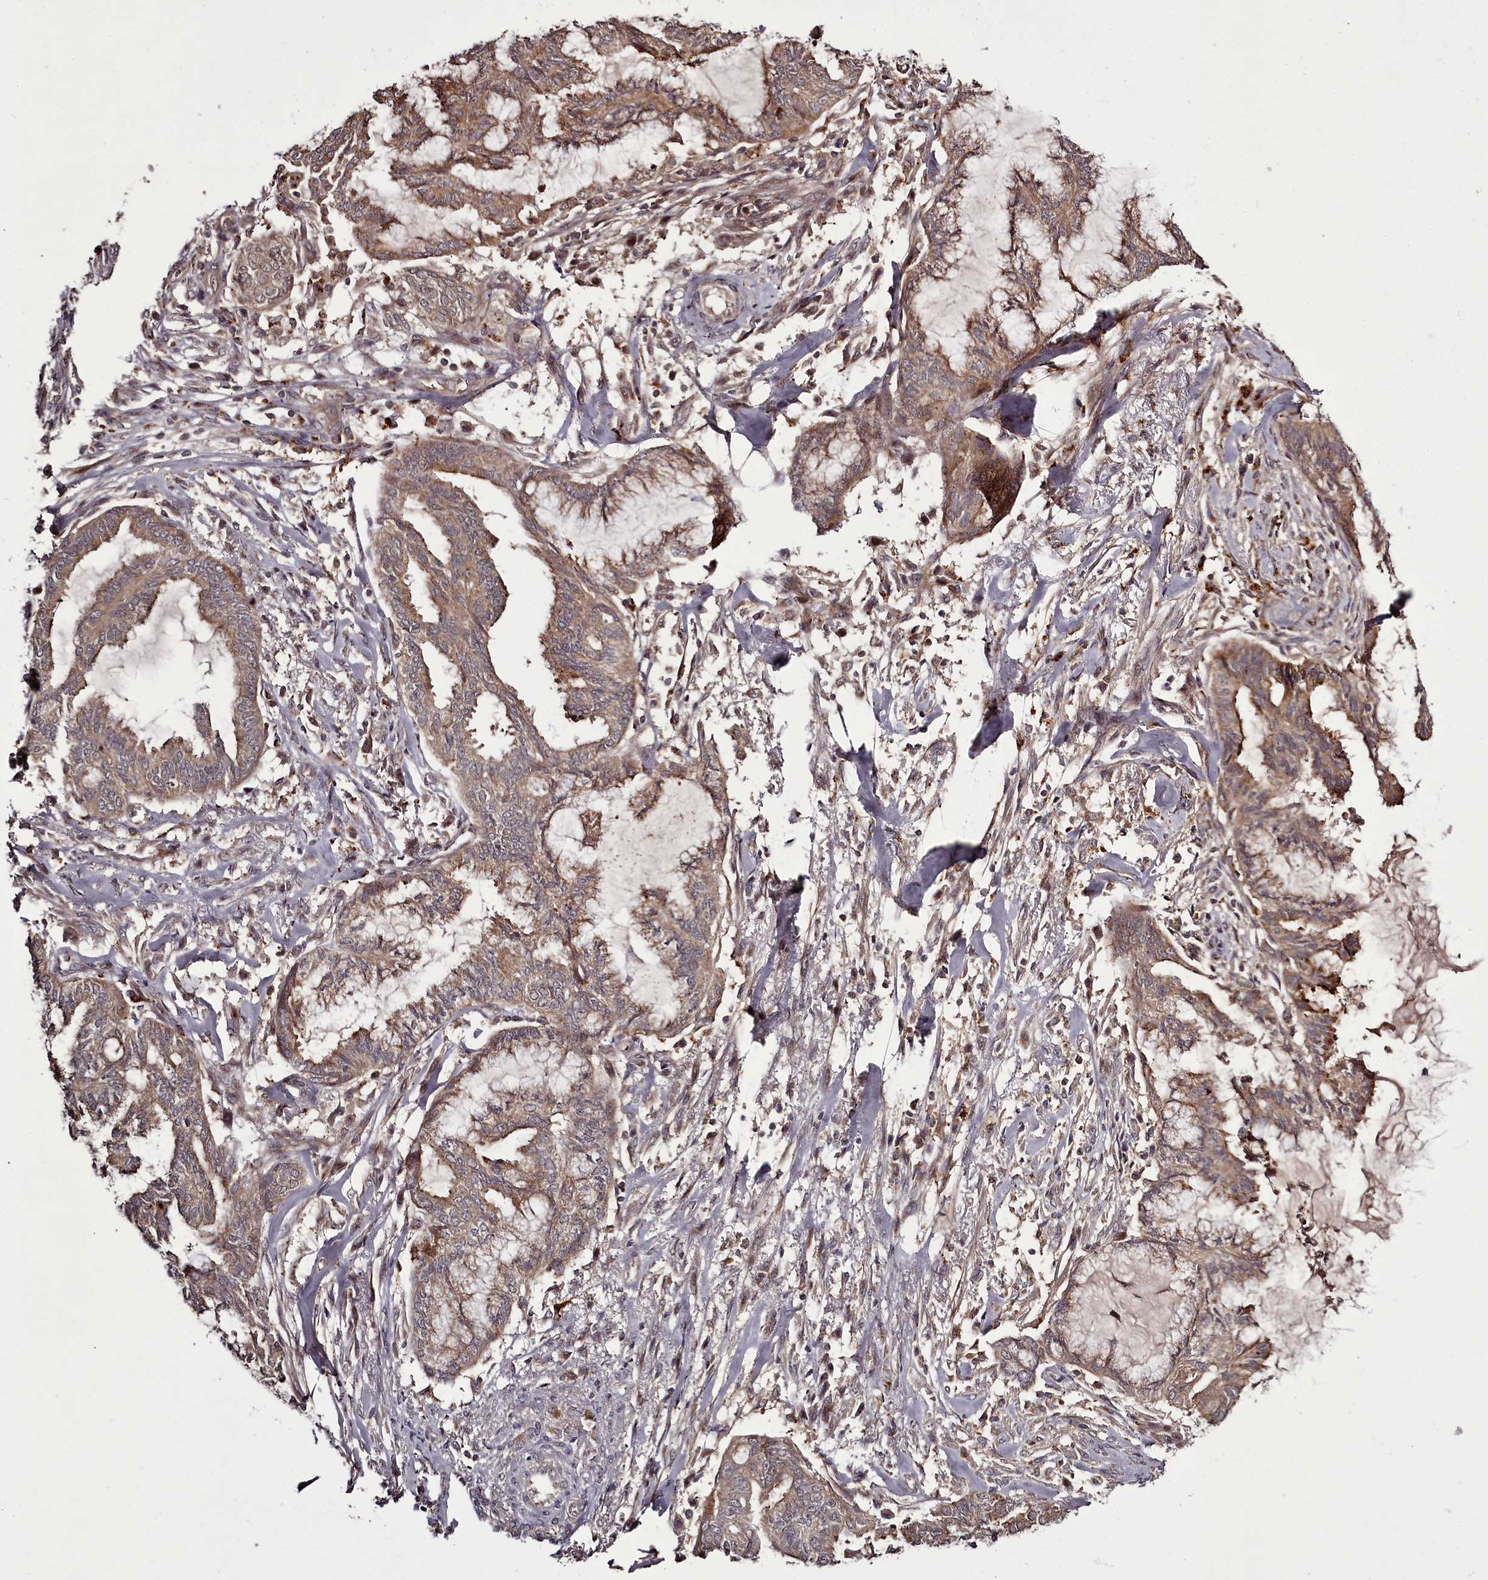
{"staining": {"intensity": "moderate", "quantity": ">75%", "location": "cytoplasmic/membranous"}, "tissue": "endometrial cancer", "cell_type": "Tumor cells", "image_type": "cancer", "snomed": [{"axis": "morphology", "description": "Adenocarcinoma, NOS"}, {"axis": "topography", "description": "Endometrium"}], "caption": "This is a photomicrograph of immunohistochemistry (IHC) staining of endometrial adenocarcinoma, which shows moderate positivity in the cytoplasmic/membranous of tumor cells.", "gene": "PCBP2", "patient": {"sex": "female", "age": 86}}